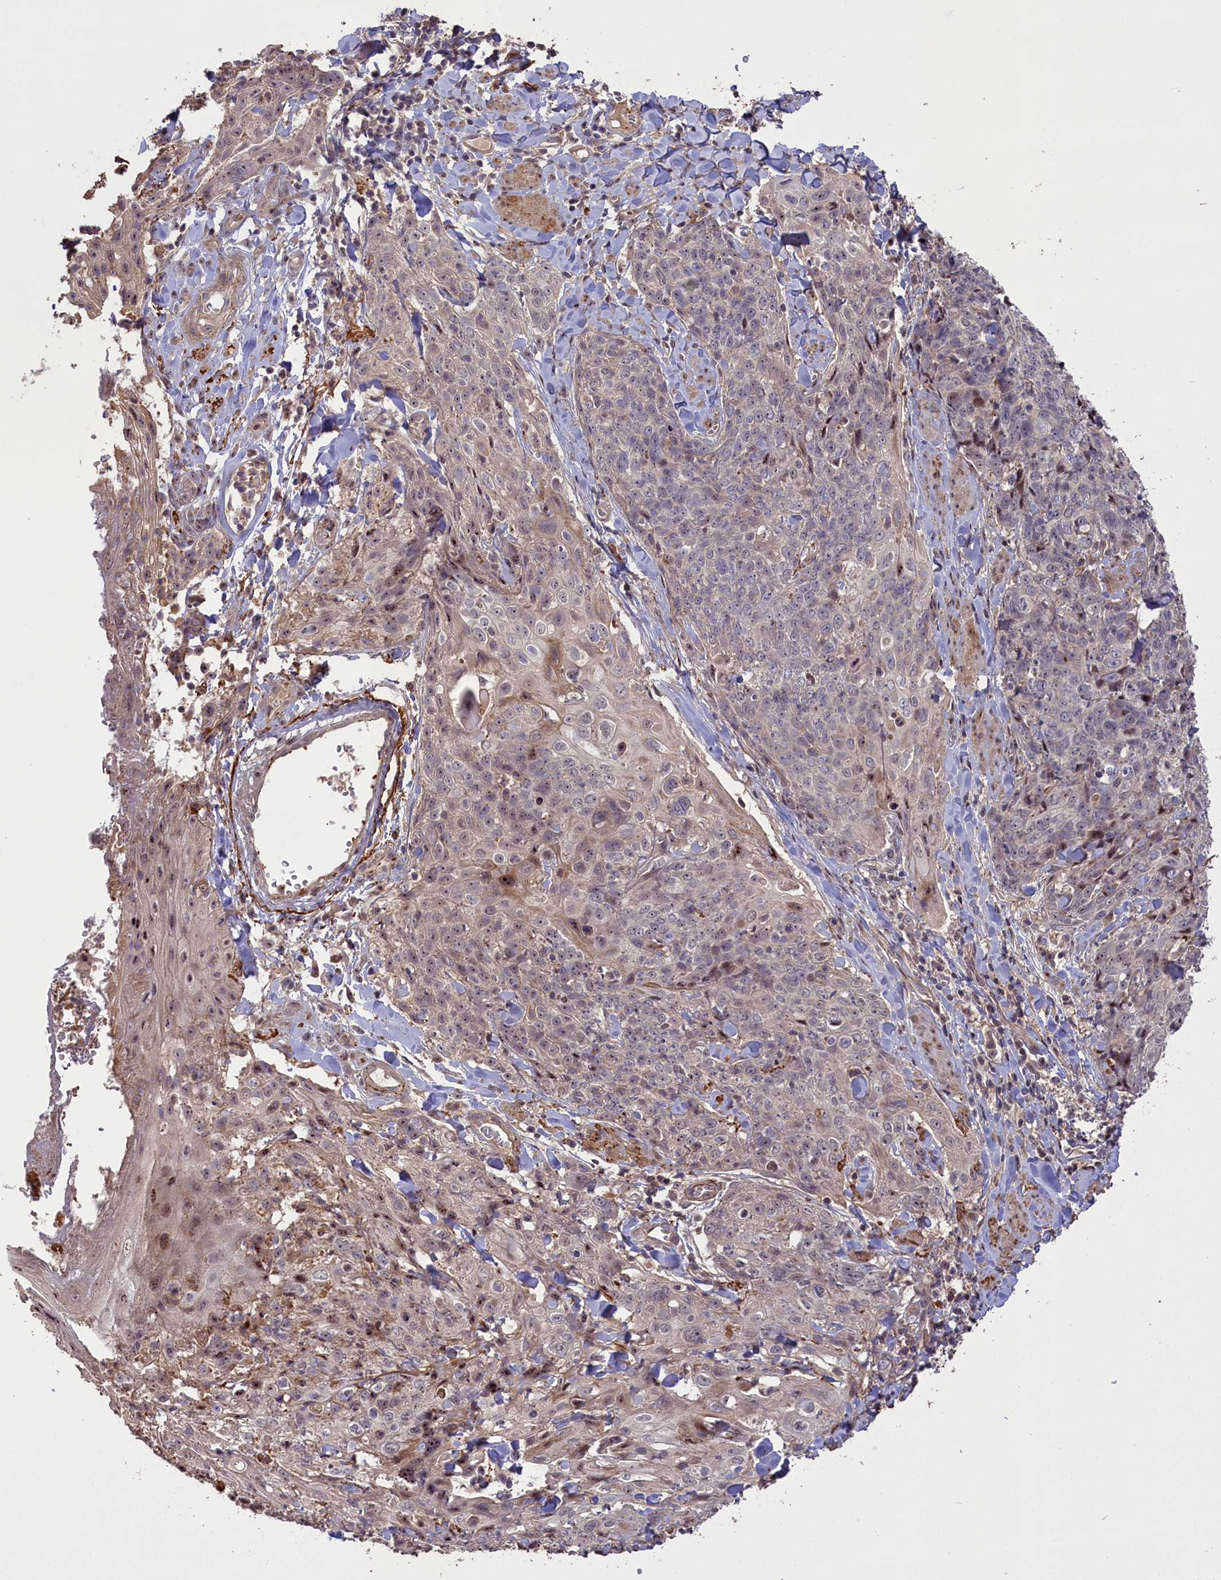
{"staining": {"intensity": "weak", "quantity": "<25%", "location": "cytoplasmic/membranous"}, "tissue": "skin cancer", "cell_type": "Tumor cells", "image_type": "cancer", "snomed": [{"axis": "morphology", "description": "Squamous cell carcinoma, NOS"}, {"axis": "topography", "description": "Skin"}, {"axis": "topography", "description": "Vulva"}], "caption": "This is an immunohistochemistry (IHC) image of skin cancer (squamous cell carcinoma). There is no positivity in tumor cells.", "gene": "FUZ", "patient": {"sex": "female", "age": 85}}